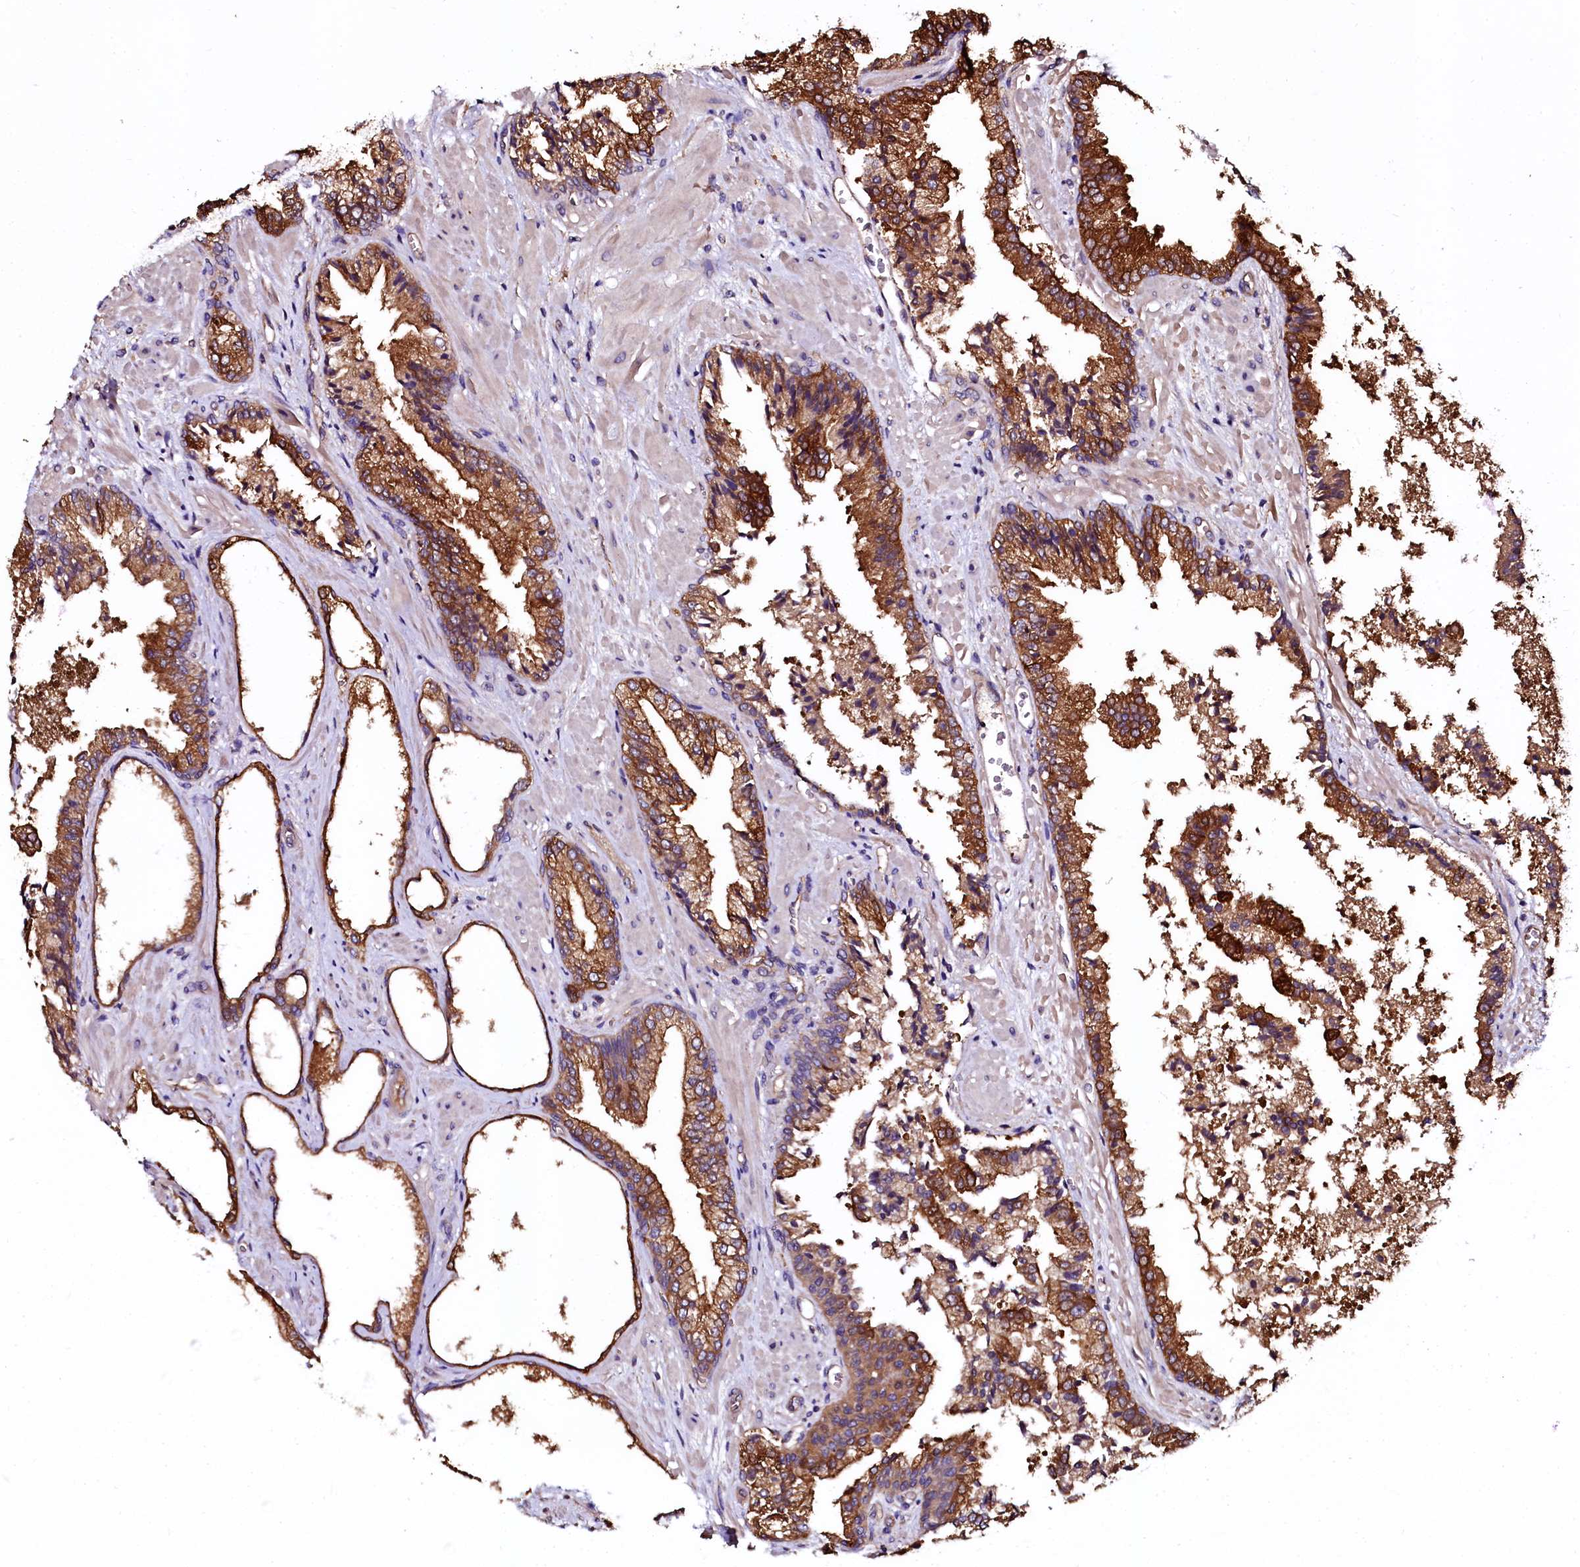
{"staining": {"intensity": "strong", "quantity": ">75%", "location": "cytoplasmic/membranous"}, "tissue": "prostate cancer", "cell_type": "Tumor cells", "image_type": "cancer", "snomed": [{"axis": "morphology", "description": "Adenocarcinoma, High grade"}, {"axis": "topography", "description": "Prostate"}], "caption": "This histopathology image shows IHC staining of human prostate adenocarcinoma (high-grade), with high strong cytoplasmic/membranous expression in approximately >75% of tumor cells.", "gene": "APPL2", "patient": {"sex": "male", "age": 71}}